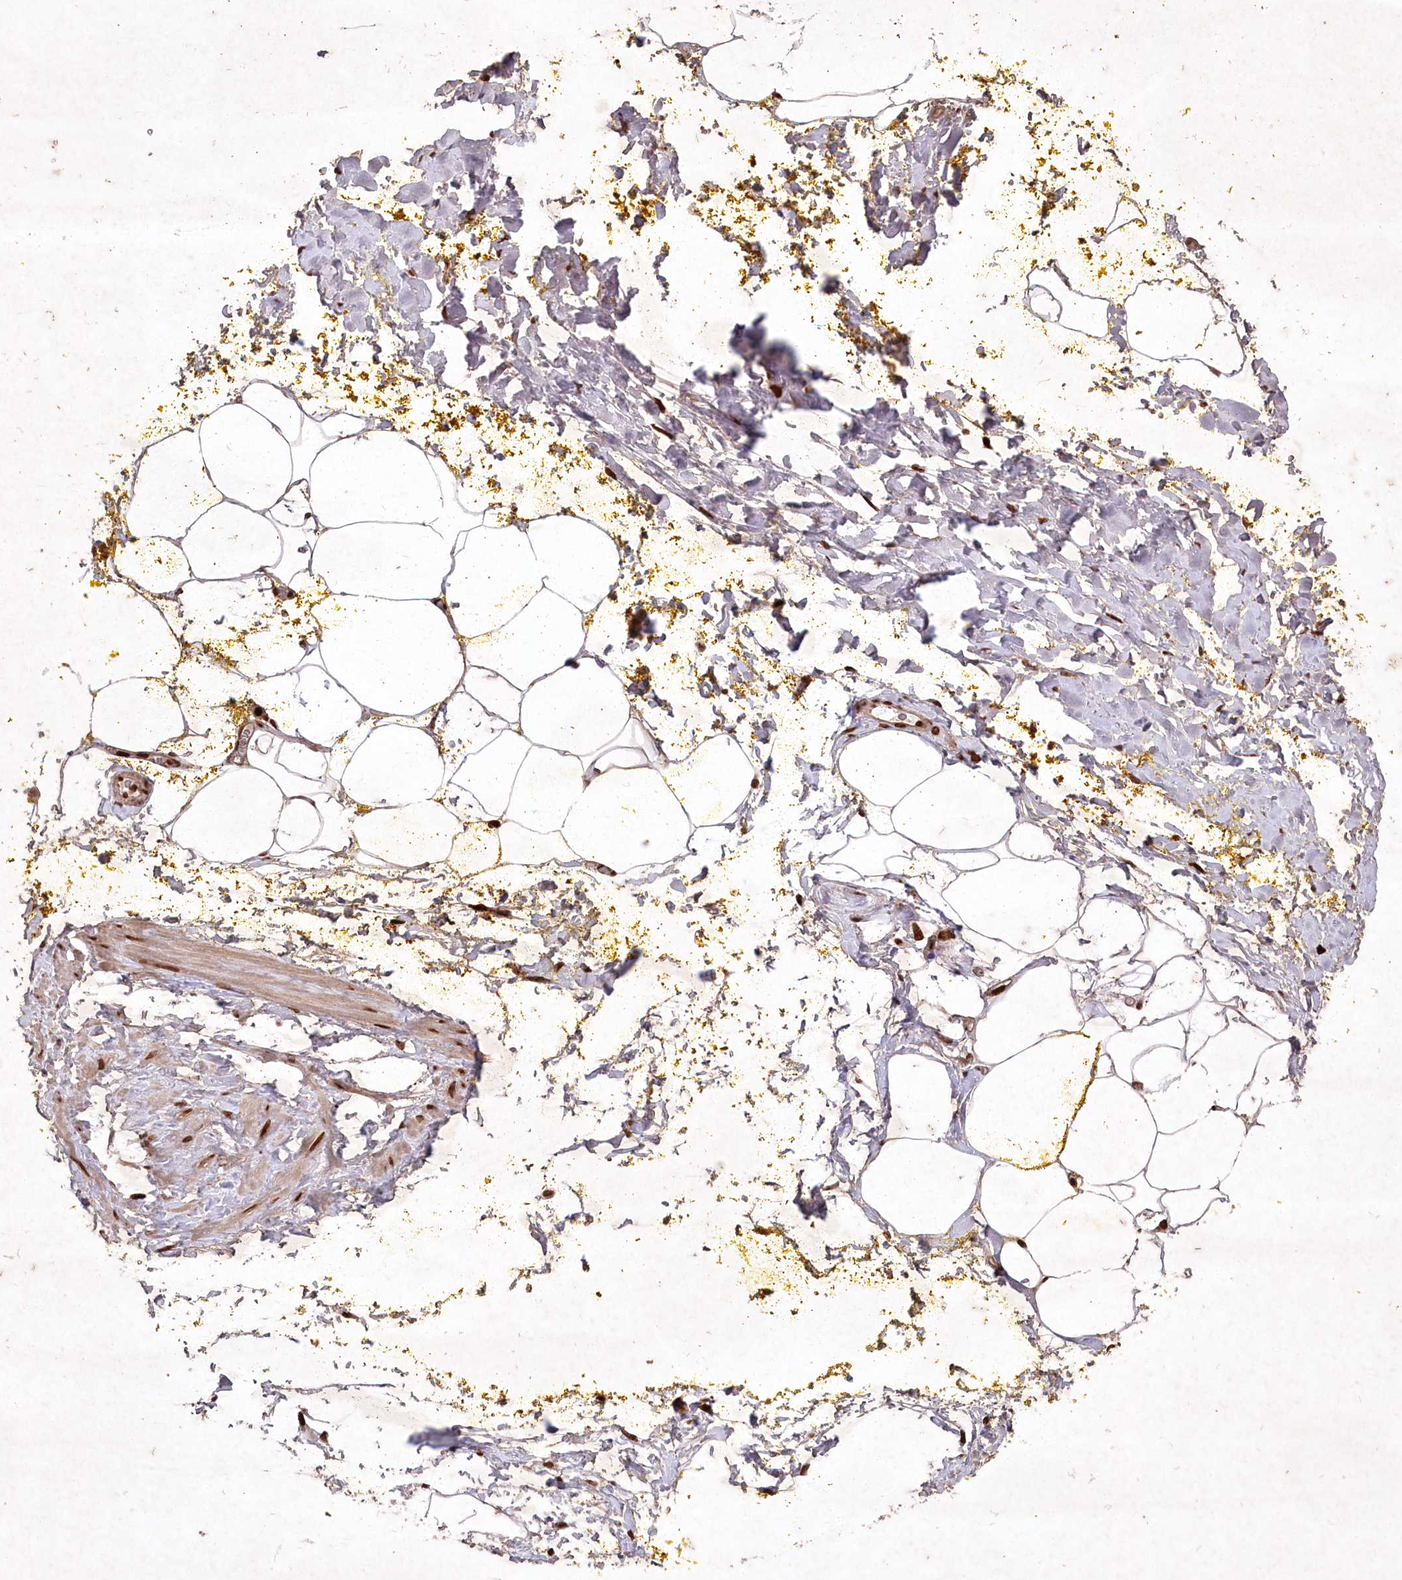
{"staining": {"intensity": "moderate", "quantity": ">75%", "location": "cytoplasmic/membranous,nuclear"}, "tissue": "adipose tissue", "cell_type": "Adipocytes", "image_type": "normal", "snomed": [{"axis": "morphology", "description": "Normal tissue, NOS"}, {"axis": "morphology", "description": "Adenocarcinoma, Low grade"}, {"axis": "topography", "description": "Prostate"}, {"axis": "topography", "description": "Peripheral nerve tissue"}], "caption": "Moderate cytoplasmic/membranous,nuclear staining is present in approximately >75% of adipocytes in benign adipose tissue. (Stains: DAB (3,3'-diaminobenzidine) in brown, nuclei in blue, Microscopy: brightfield microscopy at high magnification).", "gene": "CCSER2", "patient": {"sex": "male", "age": 63}}